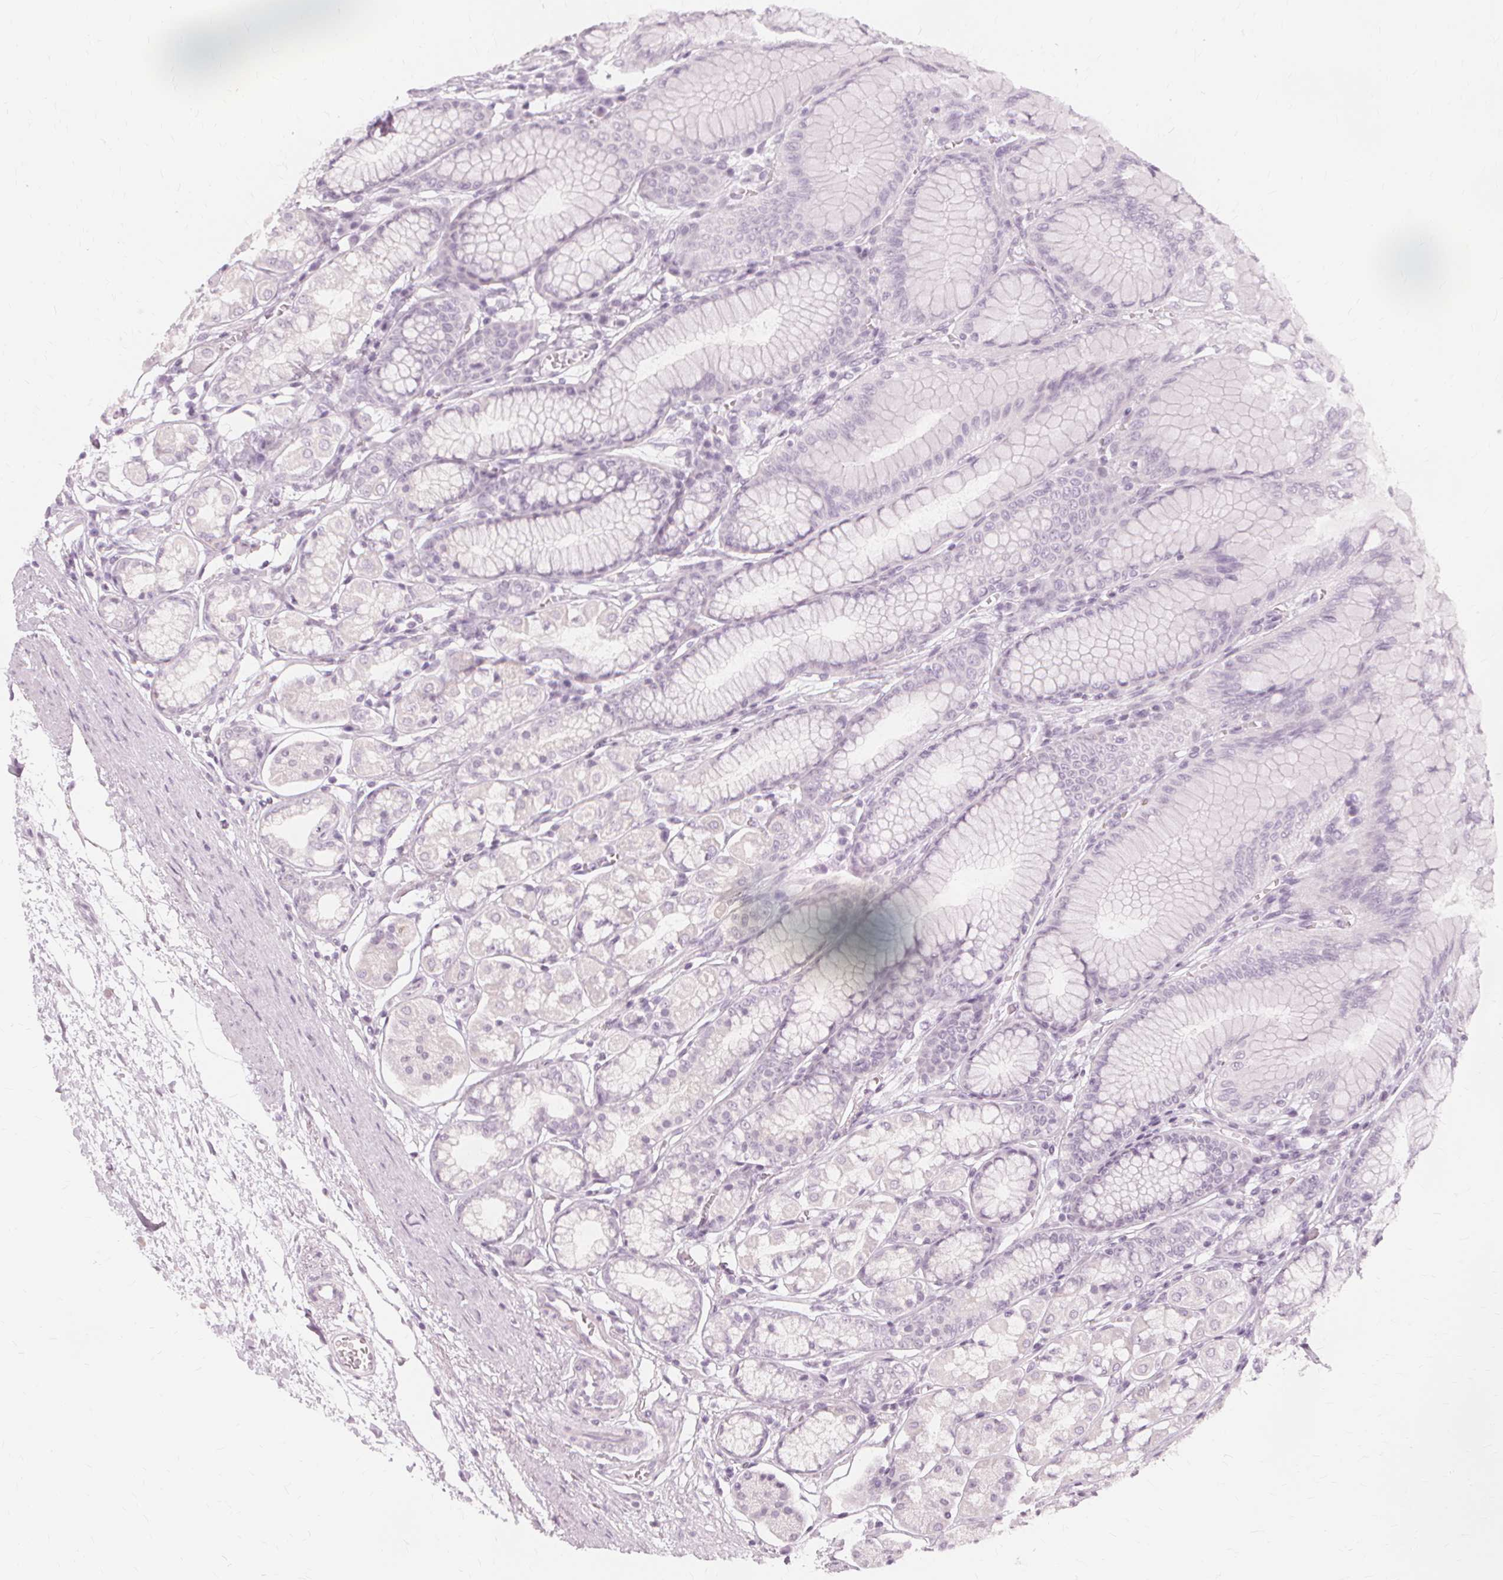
{"staining": {"intensity": "negative", "quantity": "none", "location": "none"}, "tissue": "stomach", "cell_type": "Glandular cells", "image_type": "normal", "snomed": [{"axis": "morphology", "description": "Normal tissue, NOS"}, {"axis": "topography", "description": "Stomach"}, {"axis": "topography", "description": "Stomach, lower"}], "caption": "This is an immunohistochemistry (IHC) histopathology image of unremarkable human stomach. There is no staining in glandular cells.", "gene": "MUC12", "patient": {"sex": "male", "age": 76}}